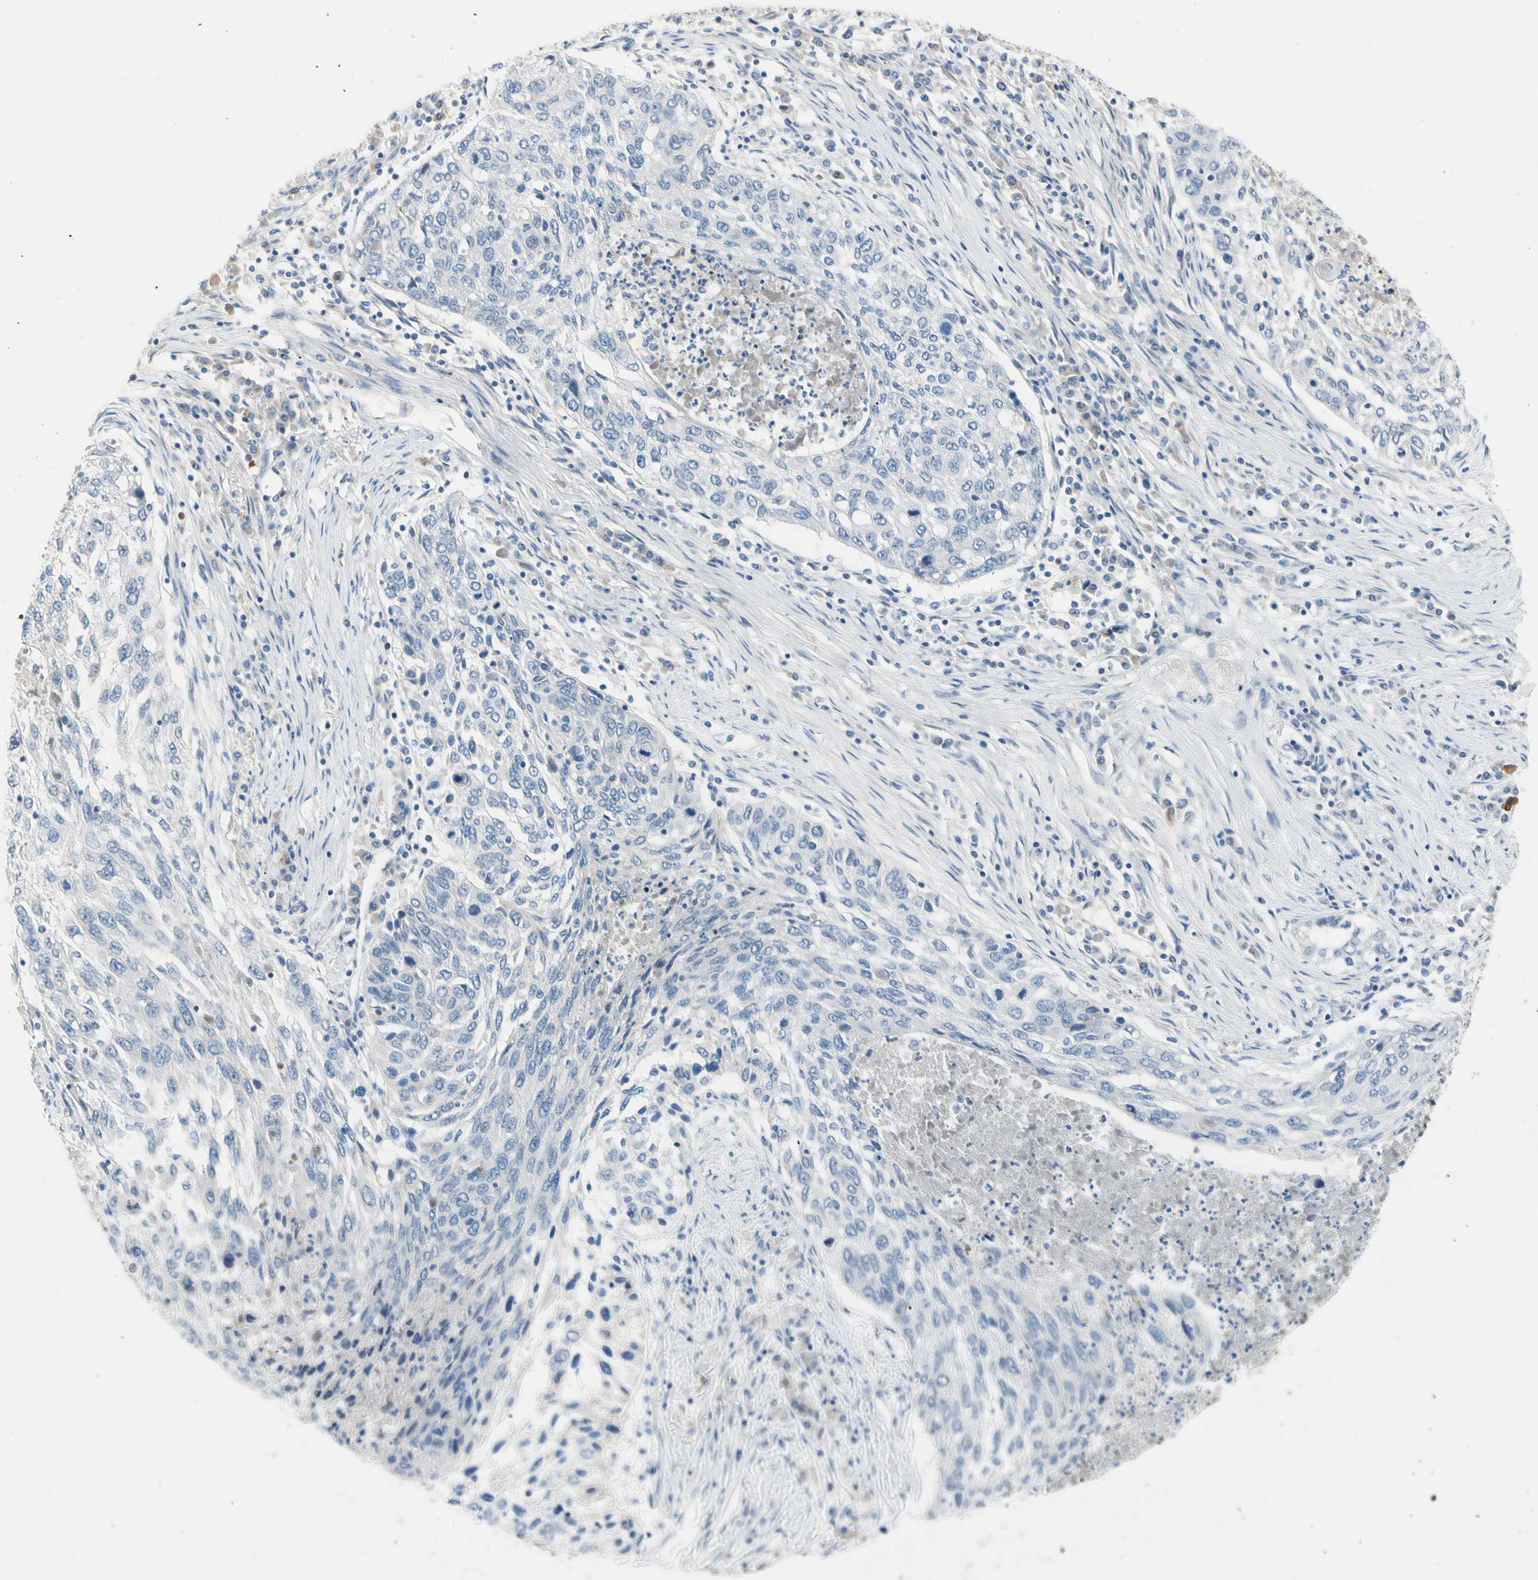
{"staining": {"intensity": "negative", "quantity": "none", "location": "none"}, "tissue": "lung cancer", "cell_type": "Tumor cells", "image_type": "cancer", "snomed": [{"axis": "morphology", "description": "Squamous cell carcinoma, NOS"}, {"axis": "topography", "description": "Lung"}], "caption": "Protein analysis of lung cancer demonstrates no significant staining in tumor cells.", "gene": "CNDP1", "patient": {"sex": "female", "age": 63}}